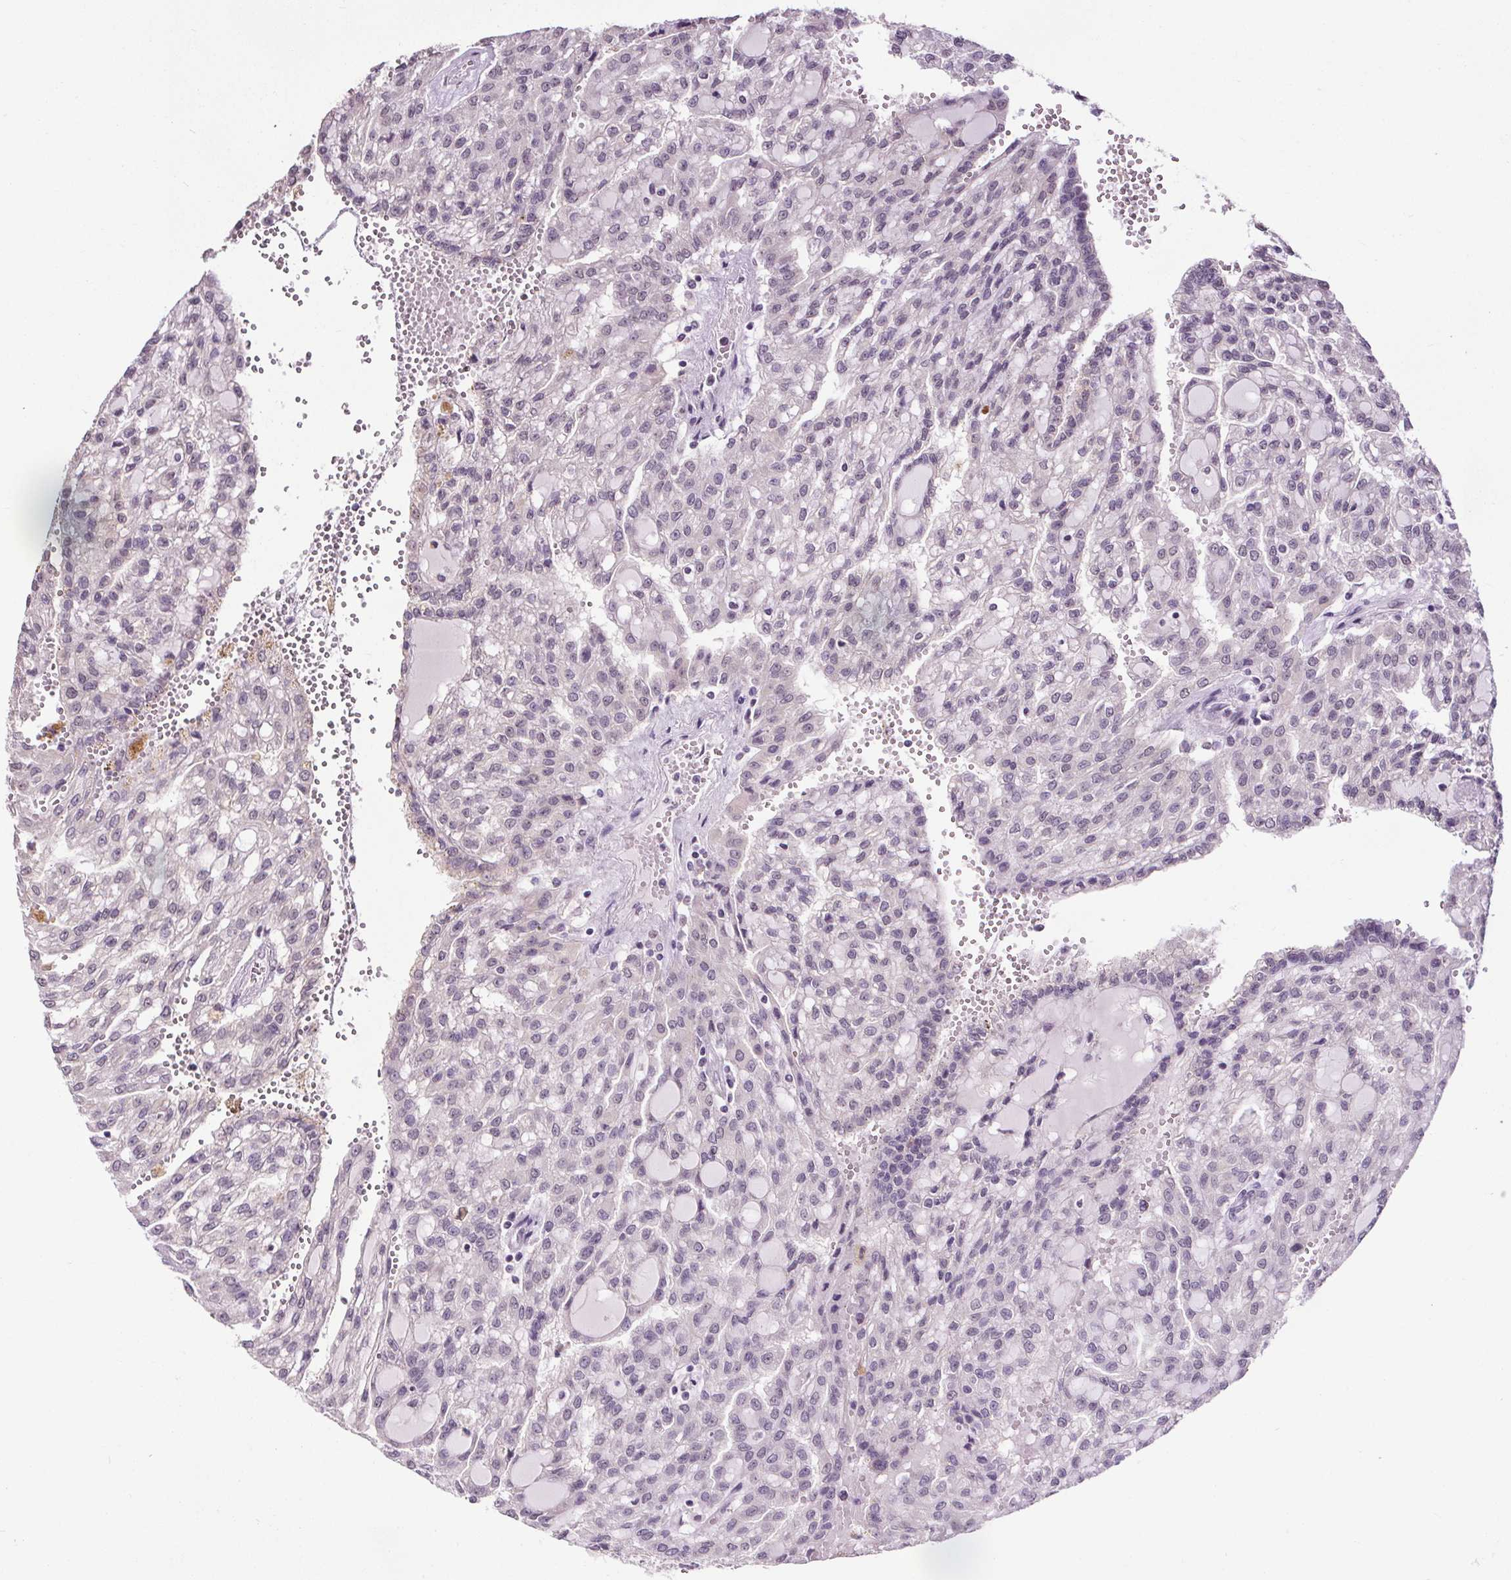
{"staining": {"intensity": "negative", "quantity": "none", "location": "none"}, "tissue": "renal cancer", "cell_type": "Tumor cells", "image_type": "cancer", "snomed": [{"axis": "morphology", "description": "Adenocarcinoma, NOS"}, {"axis": "topography", "description": "Kidney"}], "caption": "An IHC image of adenocarcinoma (renal) is shown. There is no staining in tumor cells of adenocarcinoma (renal).", "gene": "SLC2A9", "patient": {"sex": "male", "age": 63}}